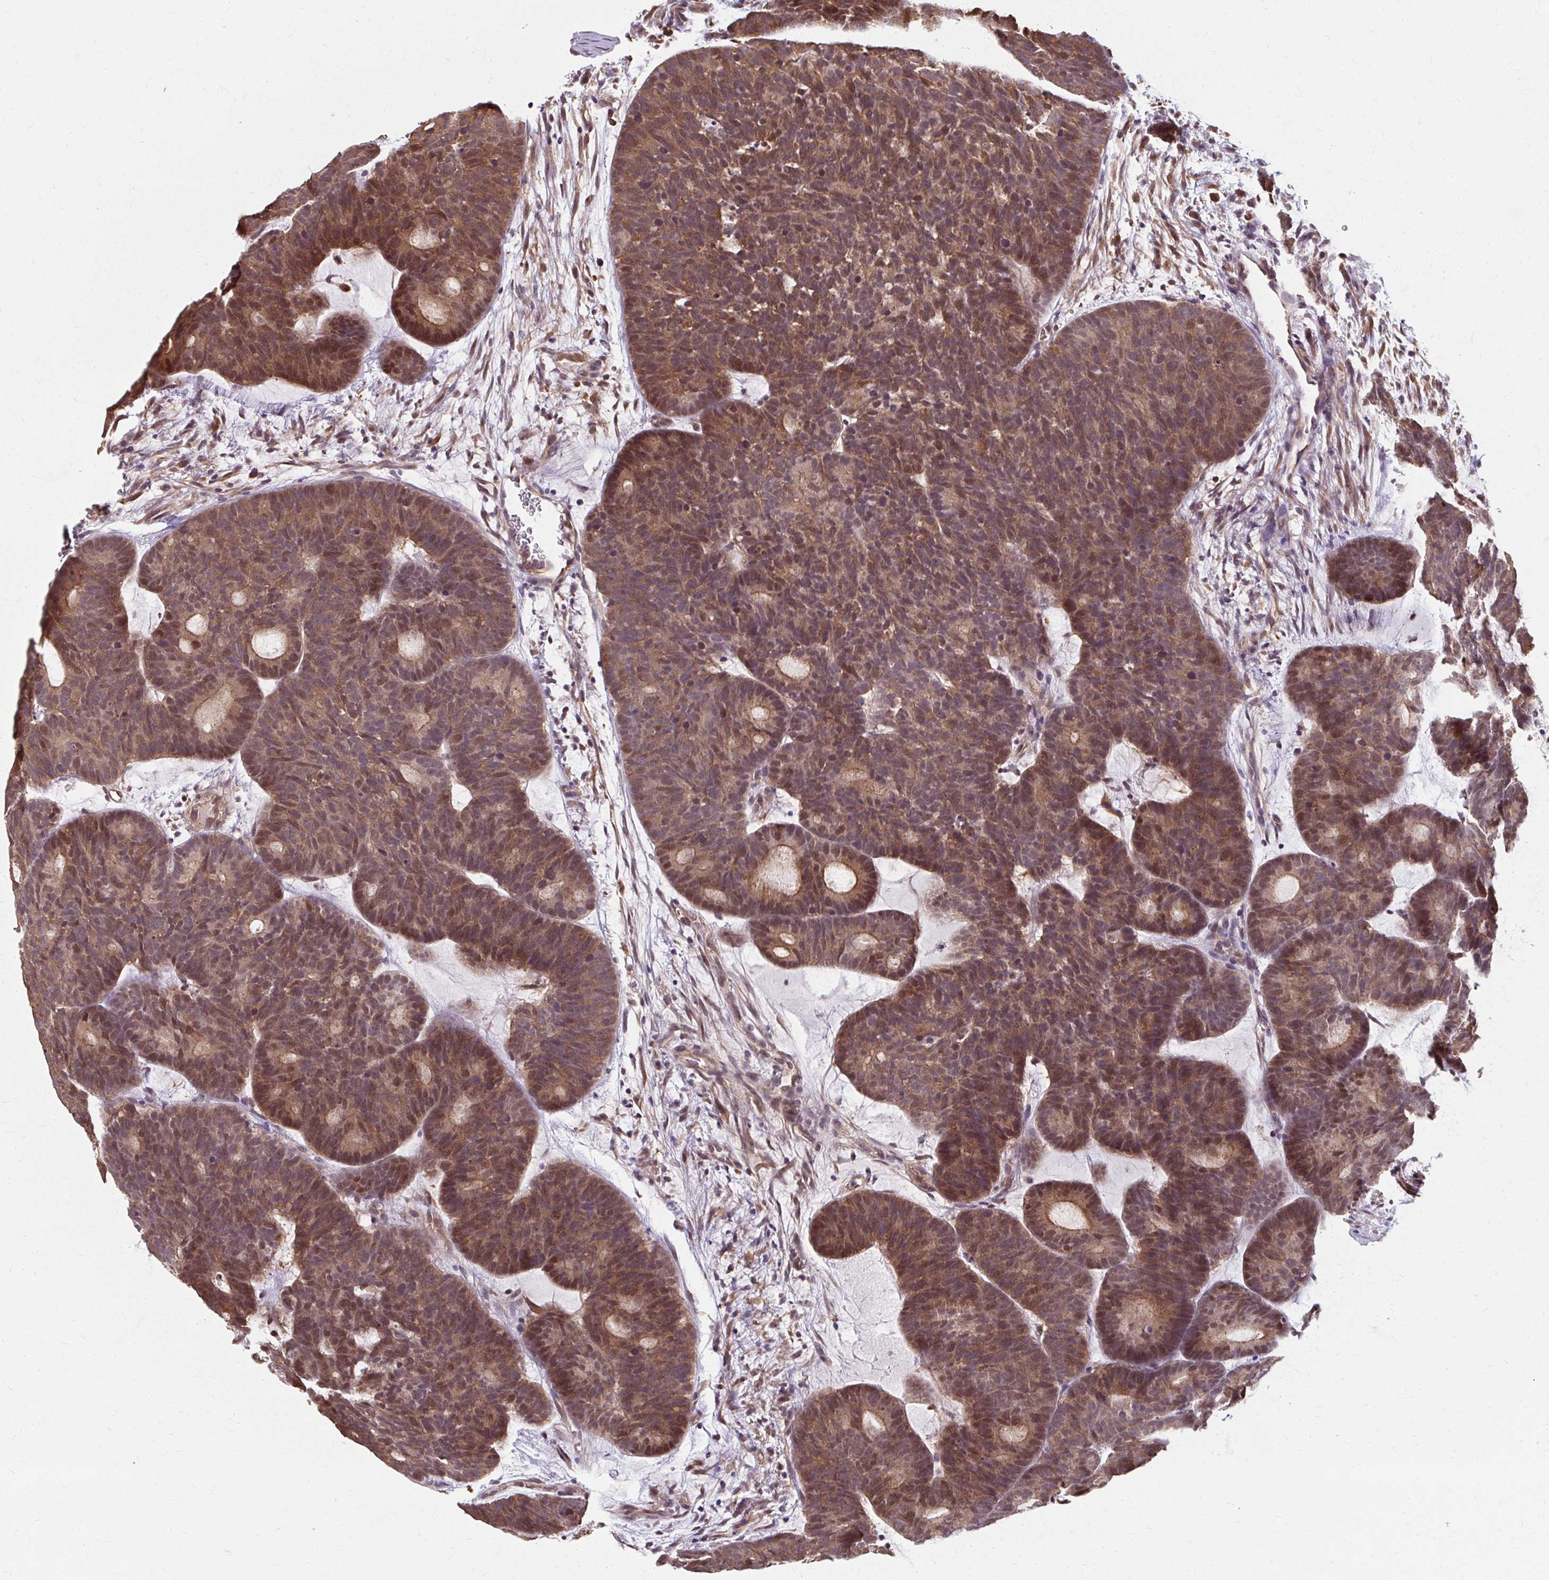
{"staining": {"intensity": "moderate", "quantity": ">75%", "location": "cytoplasmic/membranous,nuclear"}, "tissue": "head and neck cancer", "cell_type": "Tumor cells", "image_type": "cancer", "snomed": [{"axis": "morphology", "description": "Adenocarcinoma, NOS"}, {"axis": "topography", "description": "Head-Neck"}], "caption": "Tumor cells demonstrate medium levels of moderate cytoplasmic/membranous and nuclear expression in approximately >75% of cells in head and neck cancer. (Brightfield microscopy of DAB IHC at high magnification).", "gene": "ZNF555", "patient": {"sex": "female", "age": 81}}